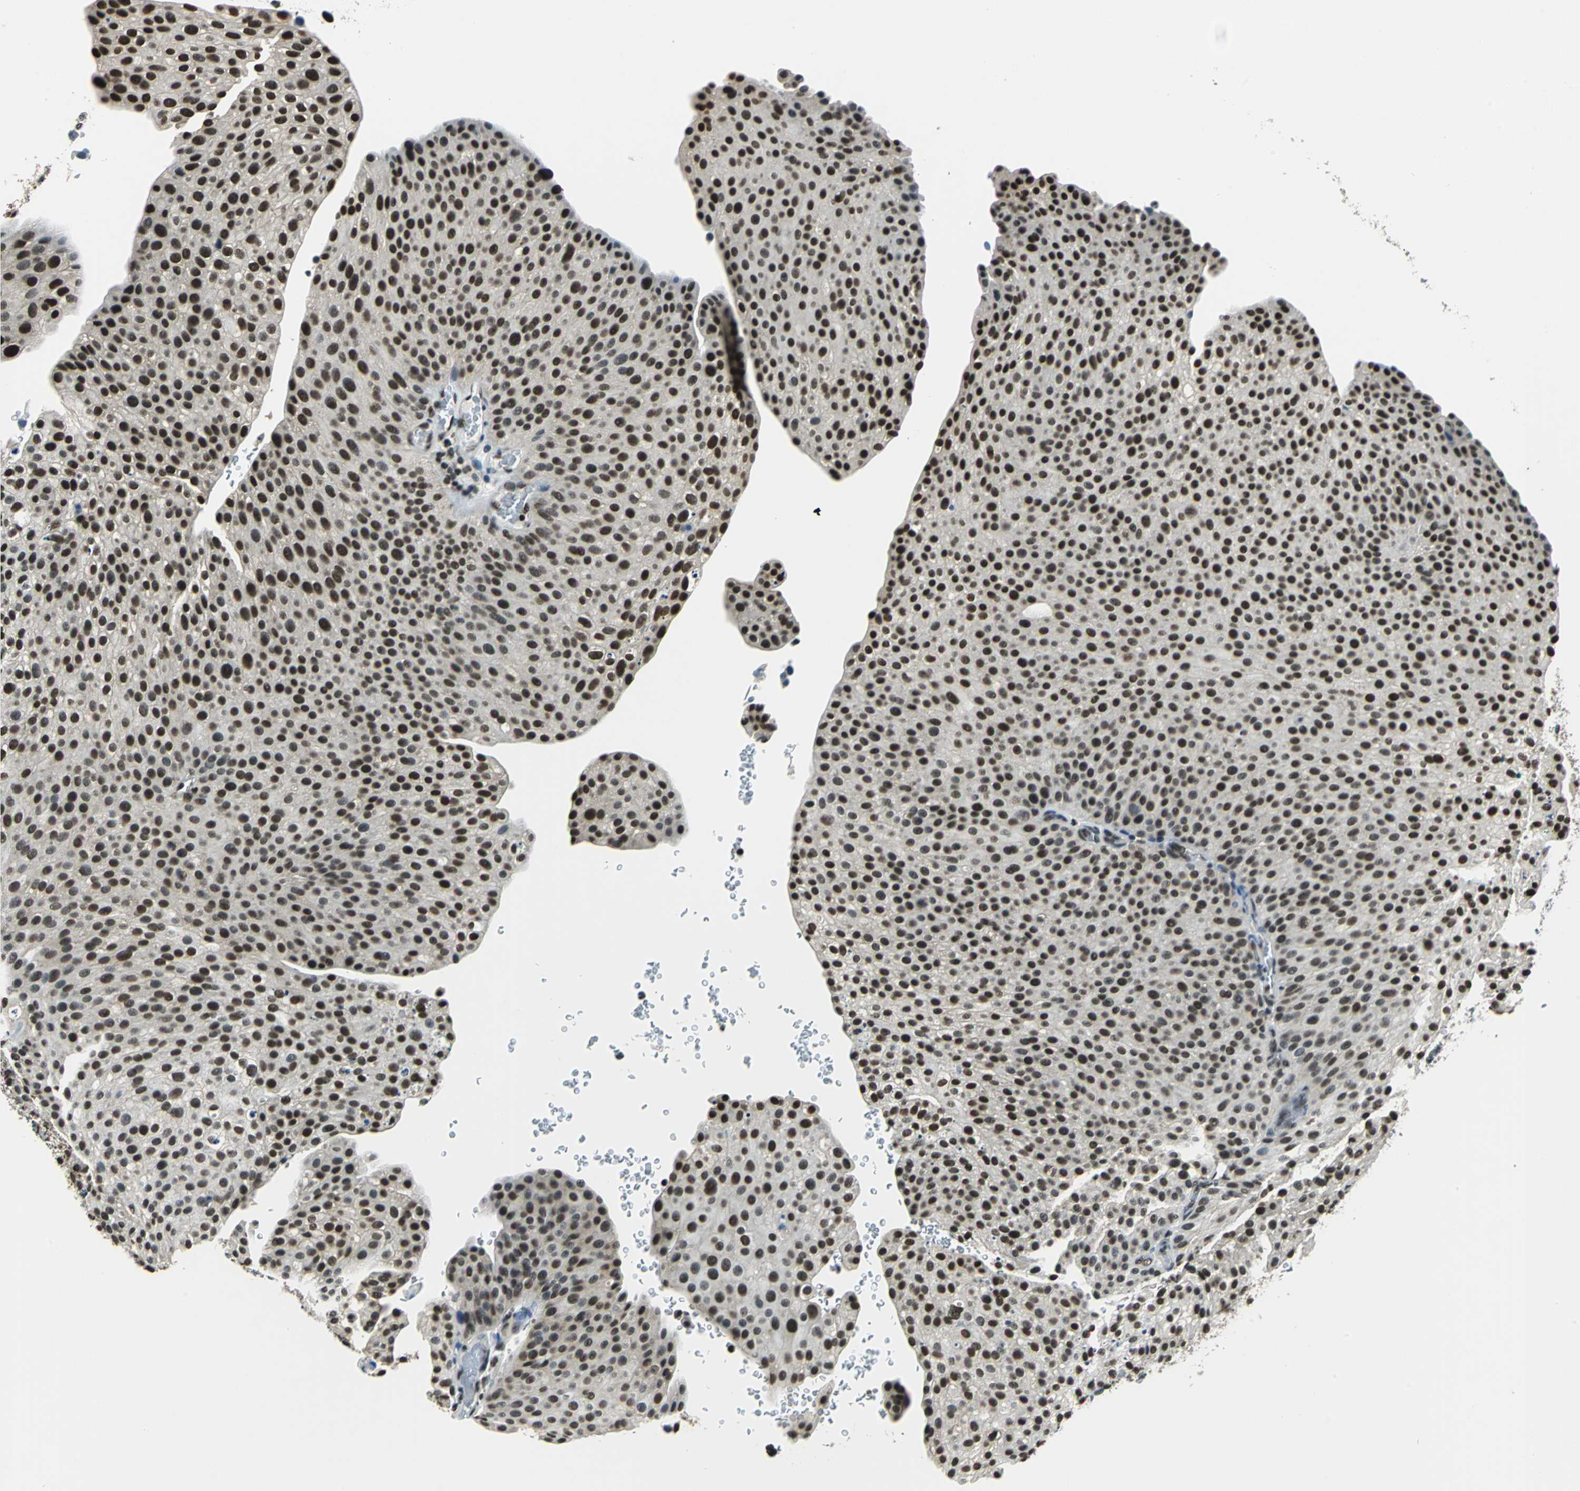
{"staining": {"intensity": "strong", "quantity": ">75%", "location": "nuclear"}, "tissue": "urothelial cancer", "cell_type": "Tumor cells", "image_type": "cancer", "snomed": [{"axis": "morphology", "description": "Urothelial carcinoma, Low grade"}, {"axis": "topography", "description": "Smooth muscle"}, {"axis": "topography", "description": "Urinary bladder"}], "caption": "About >75% of tumor cells in human urothelial cancer demonstrate strong nuclear protein positivity as visualized by brown immunohistochemical staining.", "gene": "RBM14", "patient": {"sex": "male", "age": 60}}